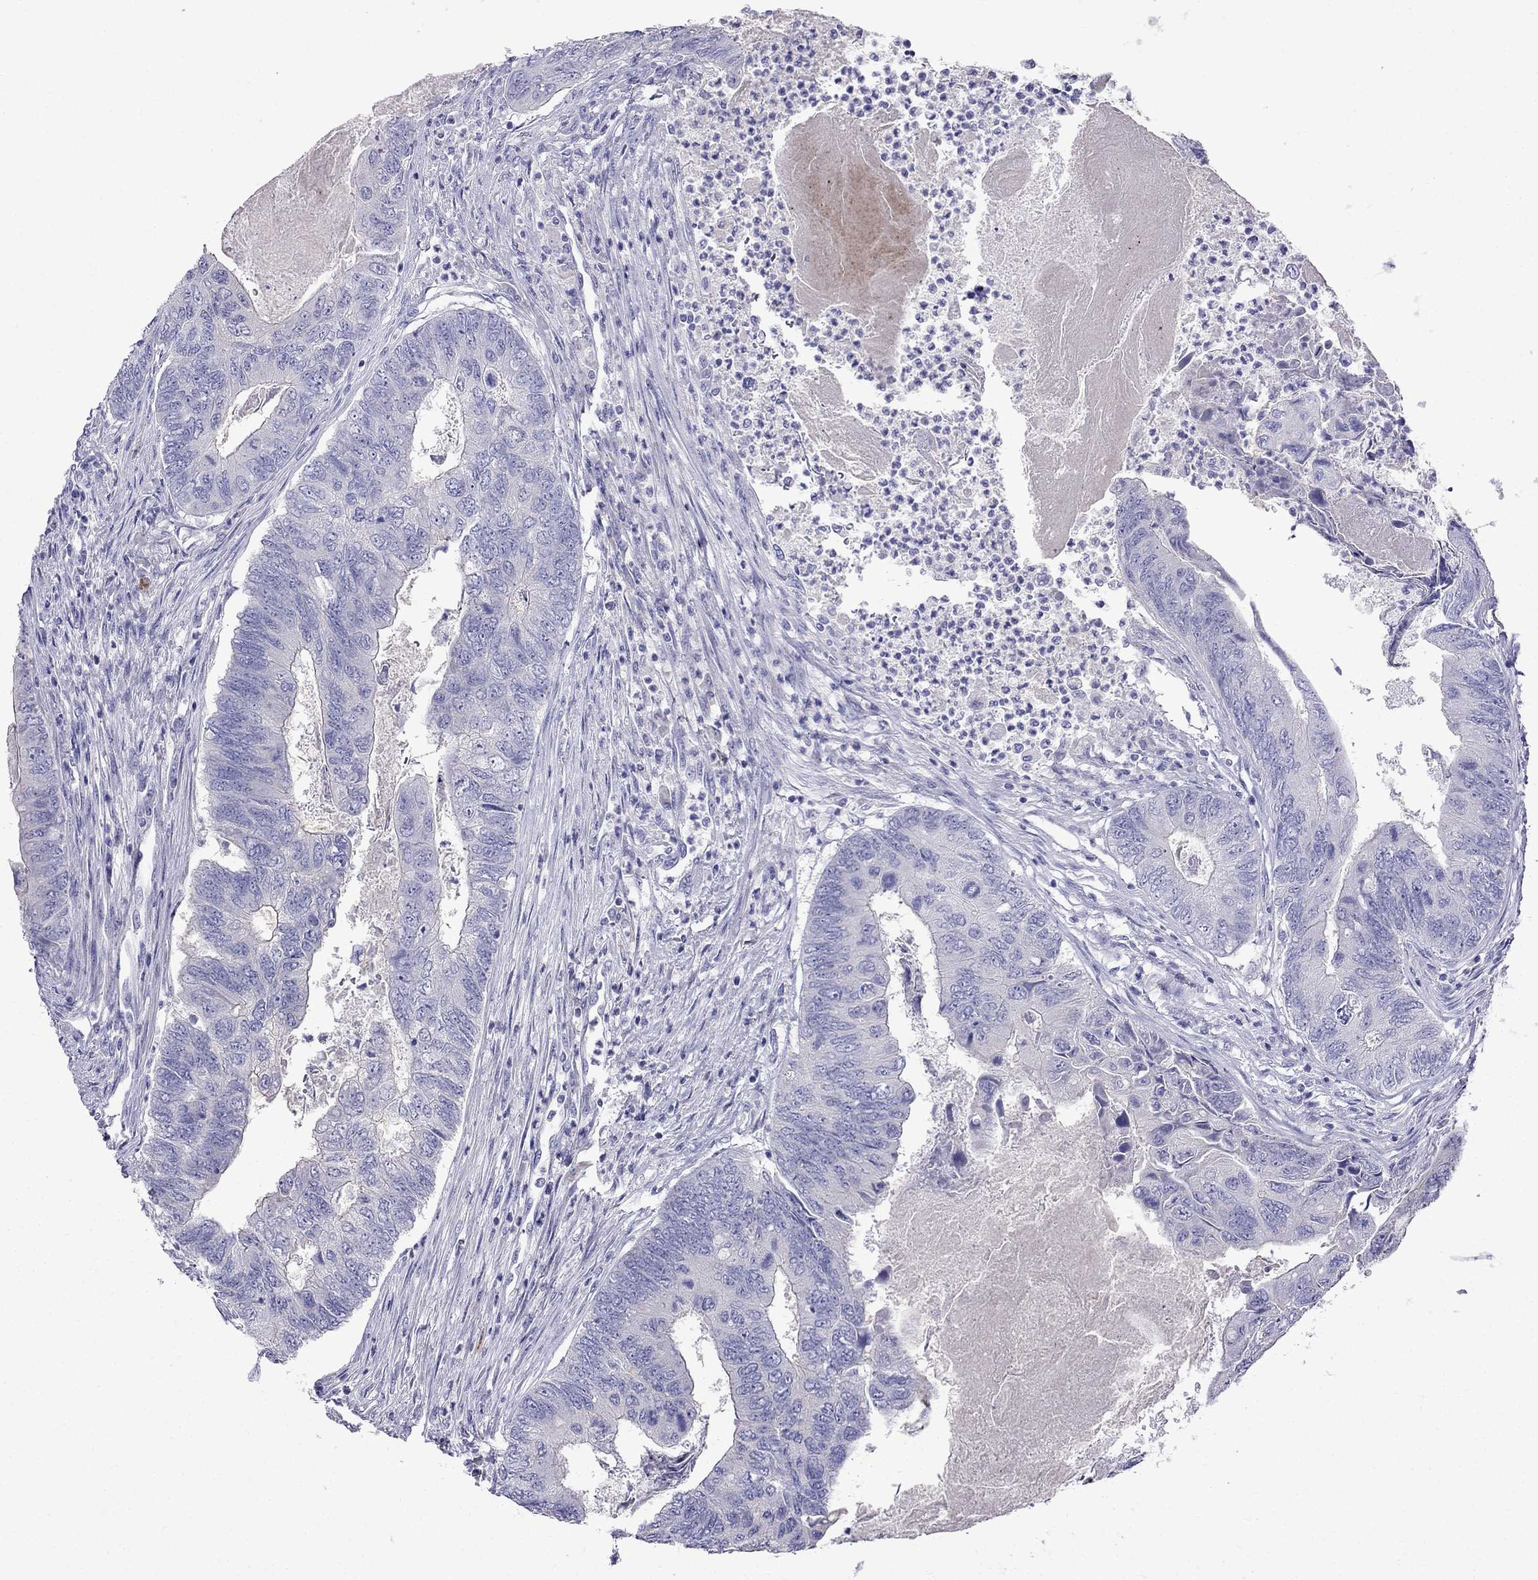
{"staining": {"intensity": "negative", "quantity": "none", "location": "none"}, "tissue": "colorectal cancer", "cell_type": "Tumor cells", "image_type": "cancer", "snomed": [{"axis": "morphology", "description": "Adenocarcinoma, NOS"}, {"axis": "topography", "description": "Colon"}], "caption": "Image shows no protein positivity in tumor cells of colorectal cancer (adenocarcinoma) tissue.", "gene": "PATE1", "patient": {"sex": "female", "age": 67}}